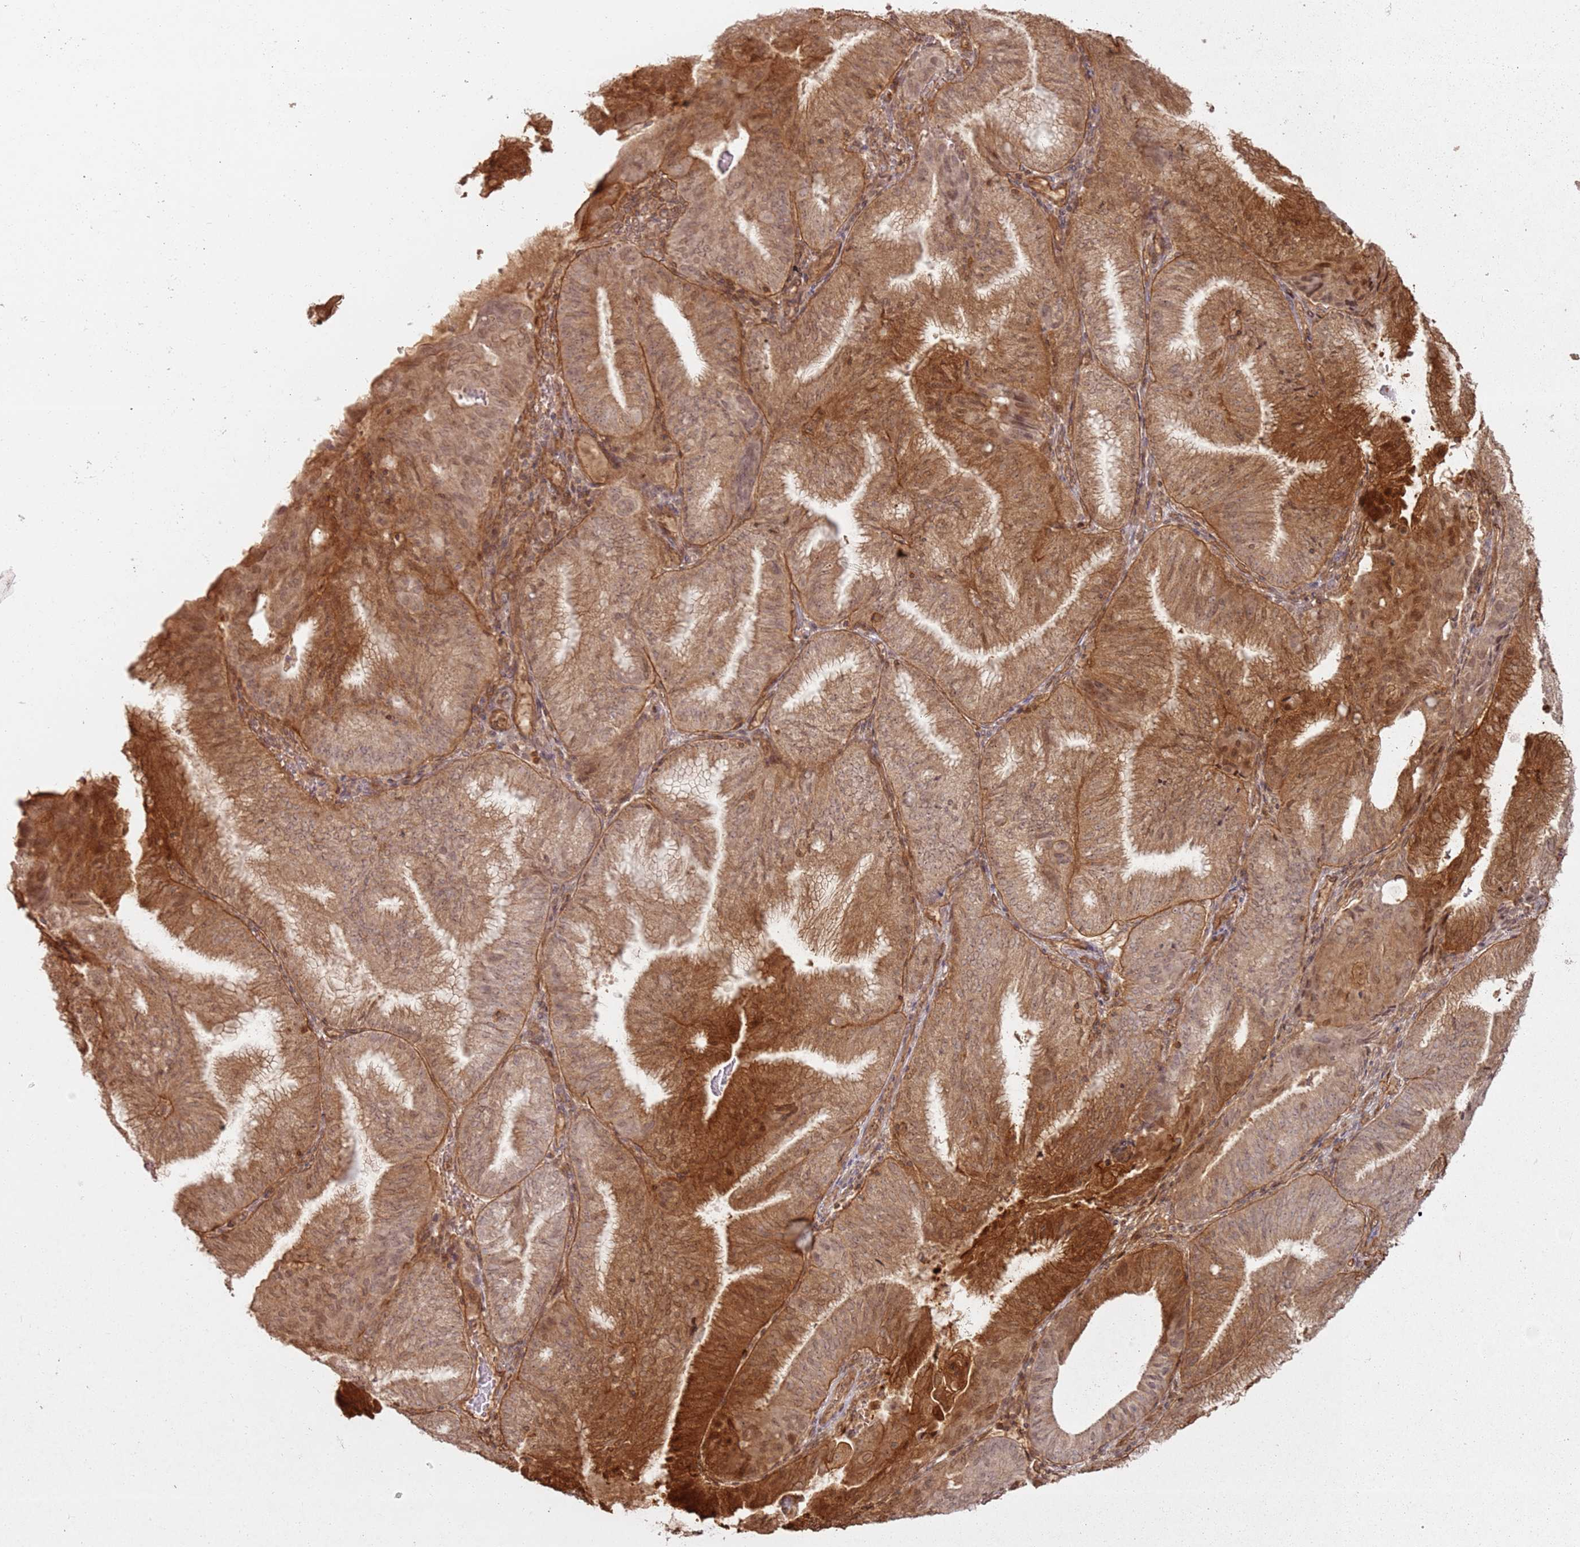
{"staining": {"intensity": "moderate", "quantity": ">75%", "location": "cytoplasmic/membranous"}, "tissue": "endometrial cancer", "cell_type": "Tumor cells", "image_type": "cancer", "snomed": [{"axis": "morphology", "description": "Adenocarcinoma, NOS"}, {"axis": "topography", "description": "Endometrium"}], "caption": "This is an image of immunohistochemistry (IHC) staining of adenocarcinoma (endometrial), which shows moderate positivity in the cytoplasmic/membranous of tumor cells.", "gene": "ZNF776", "patient": {"sex": "female", "age": 49}}